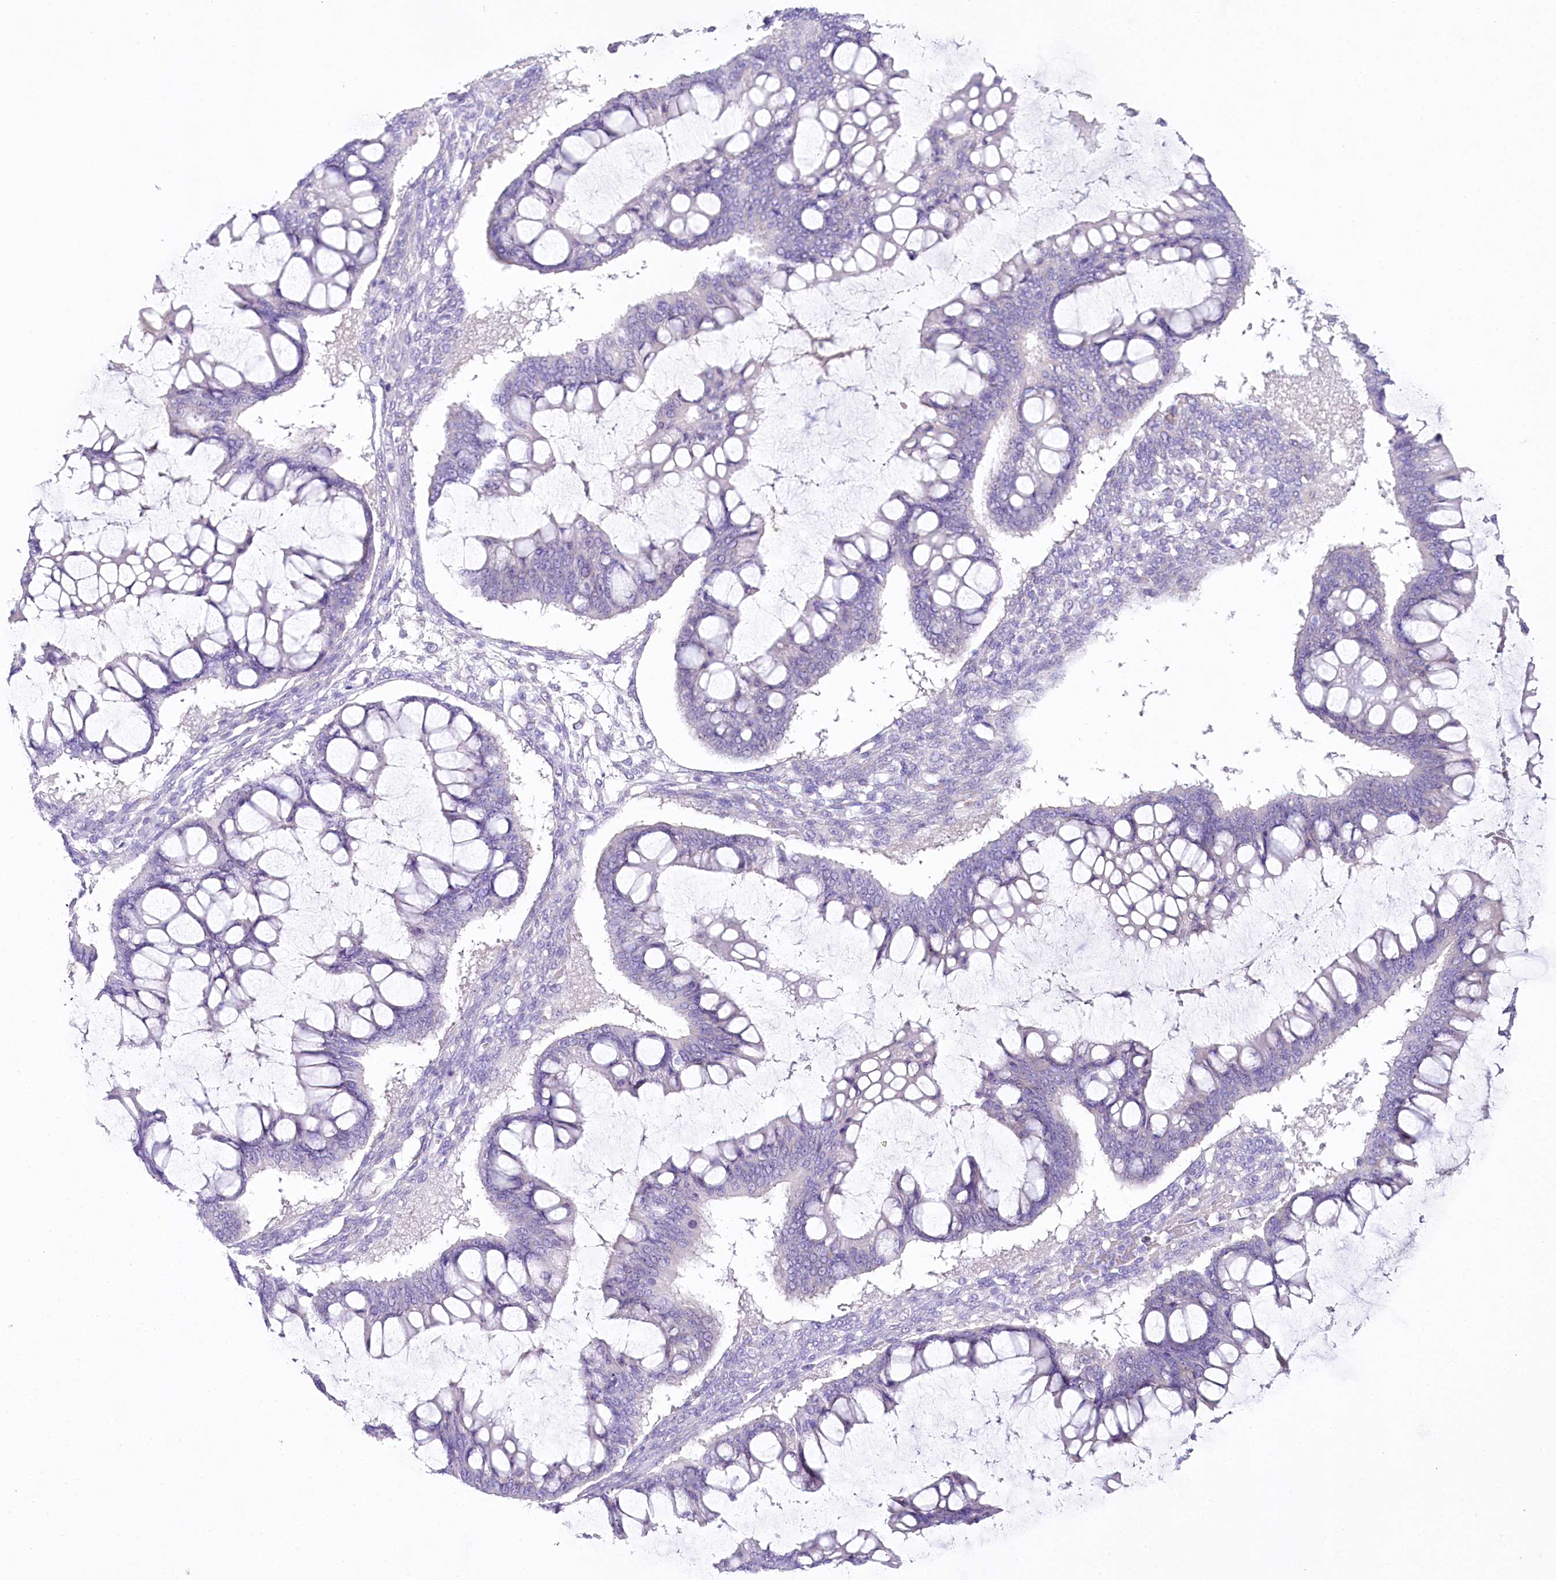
{"staining": {"intensity": "negative", "quantity": "none", "location": "none"}, "tissue": "ovarian cancer", "cell_type": "Tumor cells", "image_type": "cancer", "snomed": [{"axis": "morphology", "description": "Cystadenocarcinoma, mucinous, NOS"}, {"axis": "topography", "description": "Ovary"}], "caption": "Immunohistochemical staining of ovarian cancer (mucinous cystadenocarcinoma) shows no significant staining in tumor cells.", "gene": "CSN3", "patient": {"sex": "female", "age": 73}}